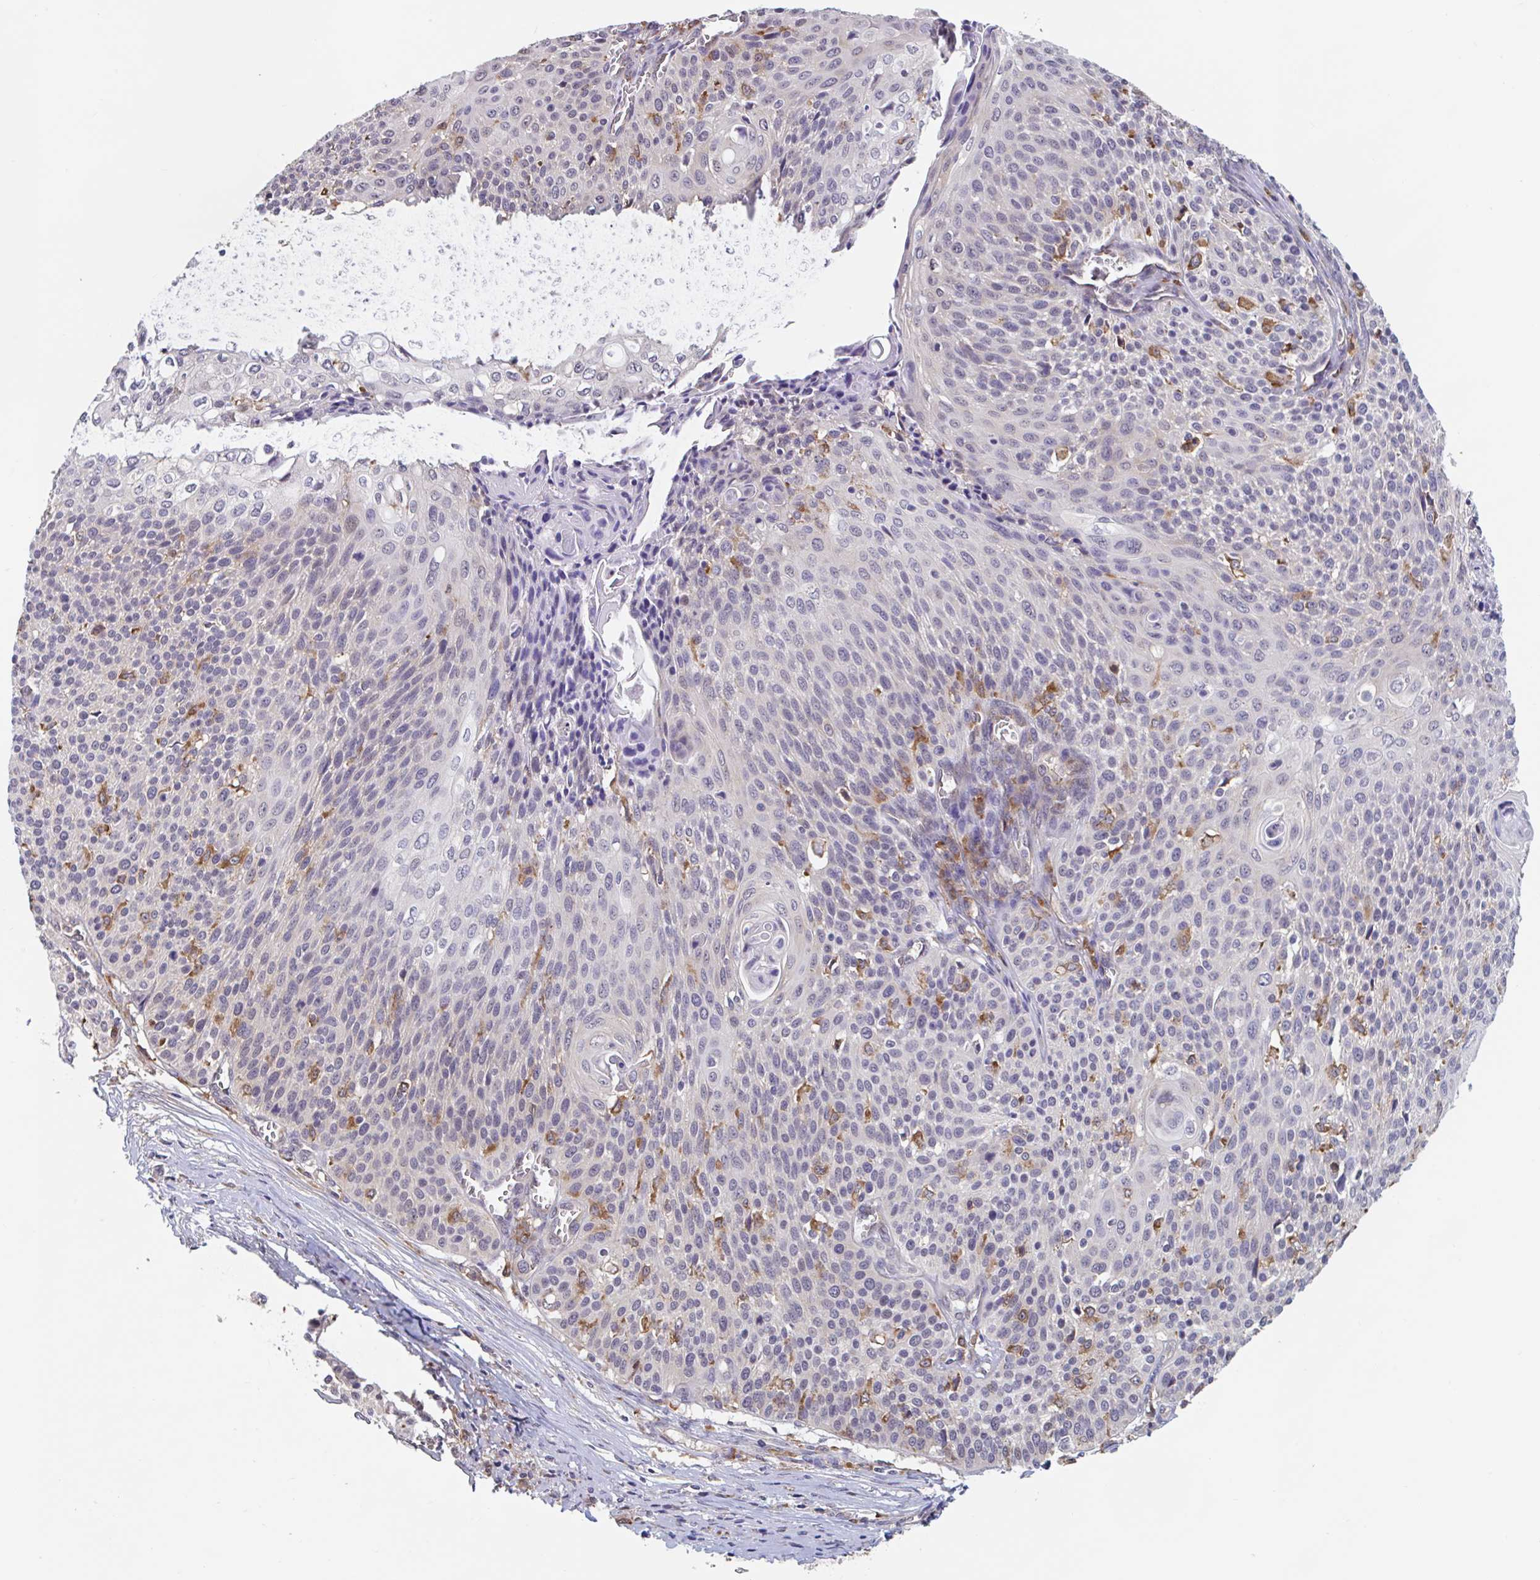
{"staining": {"intensity": "negative", "quantity": "none", "location": "none"}, "tissue": "cervical cancer", "cell_type": "Tumor cells", "image_type": "cancer", "snomed": [{"axis": "morphology", "description": "Squamous cell carcinoma, NOS"}, {"axis": "topography", "description": "Cervix"}], "caption": "Tumor cells are negative for brown protein staining in squamous cell carcinoma (cervical). (DAB (3,3'-diaminobenzidine) immunohistochemistry (IHC) with hematoxylin counter stain).", "gene": "SNX8", "patient": {"sex": "female", "age": 31}}